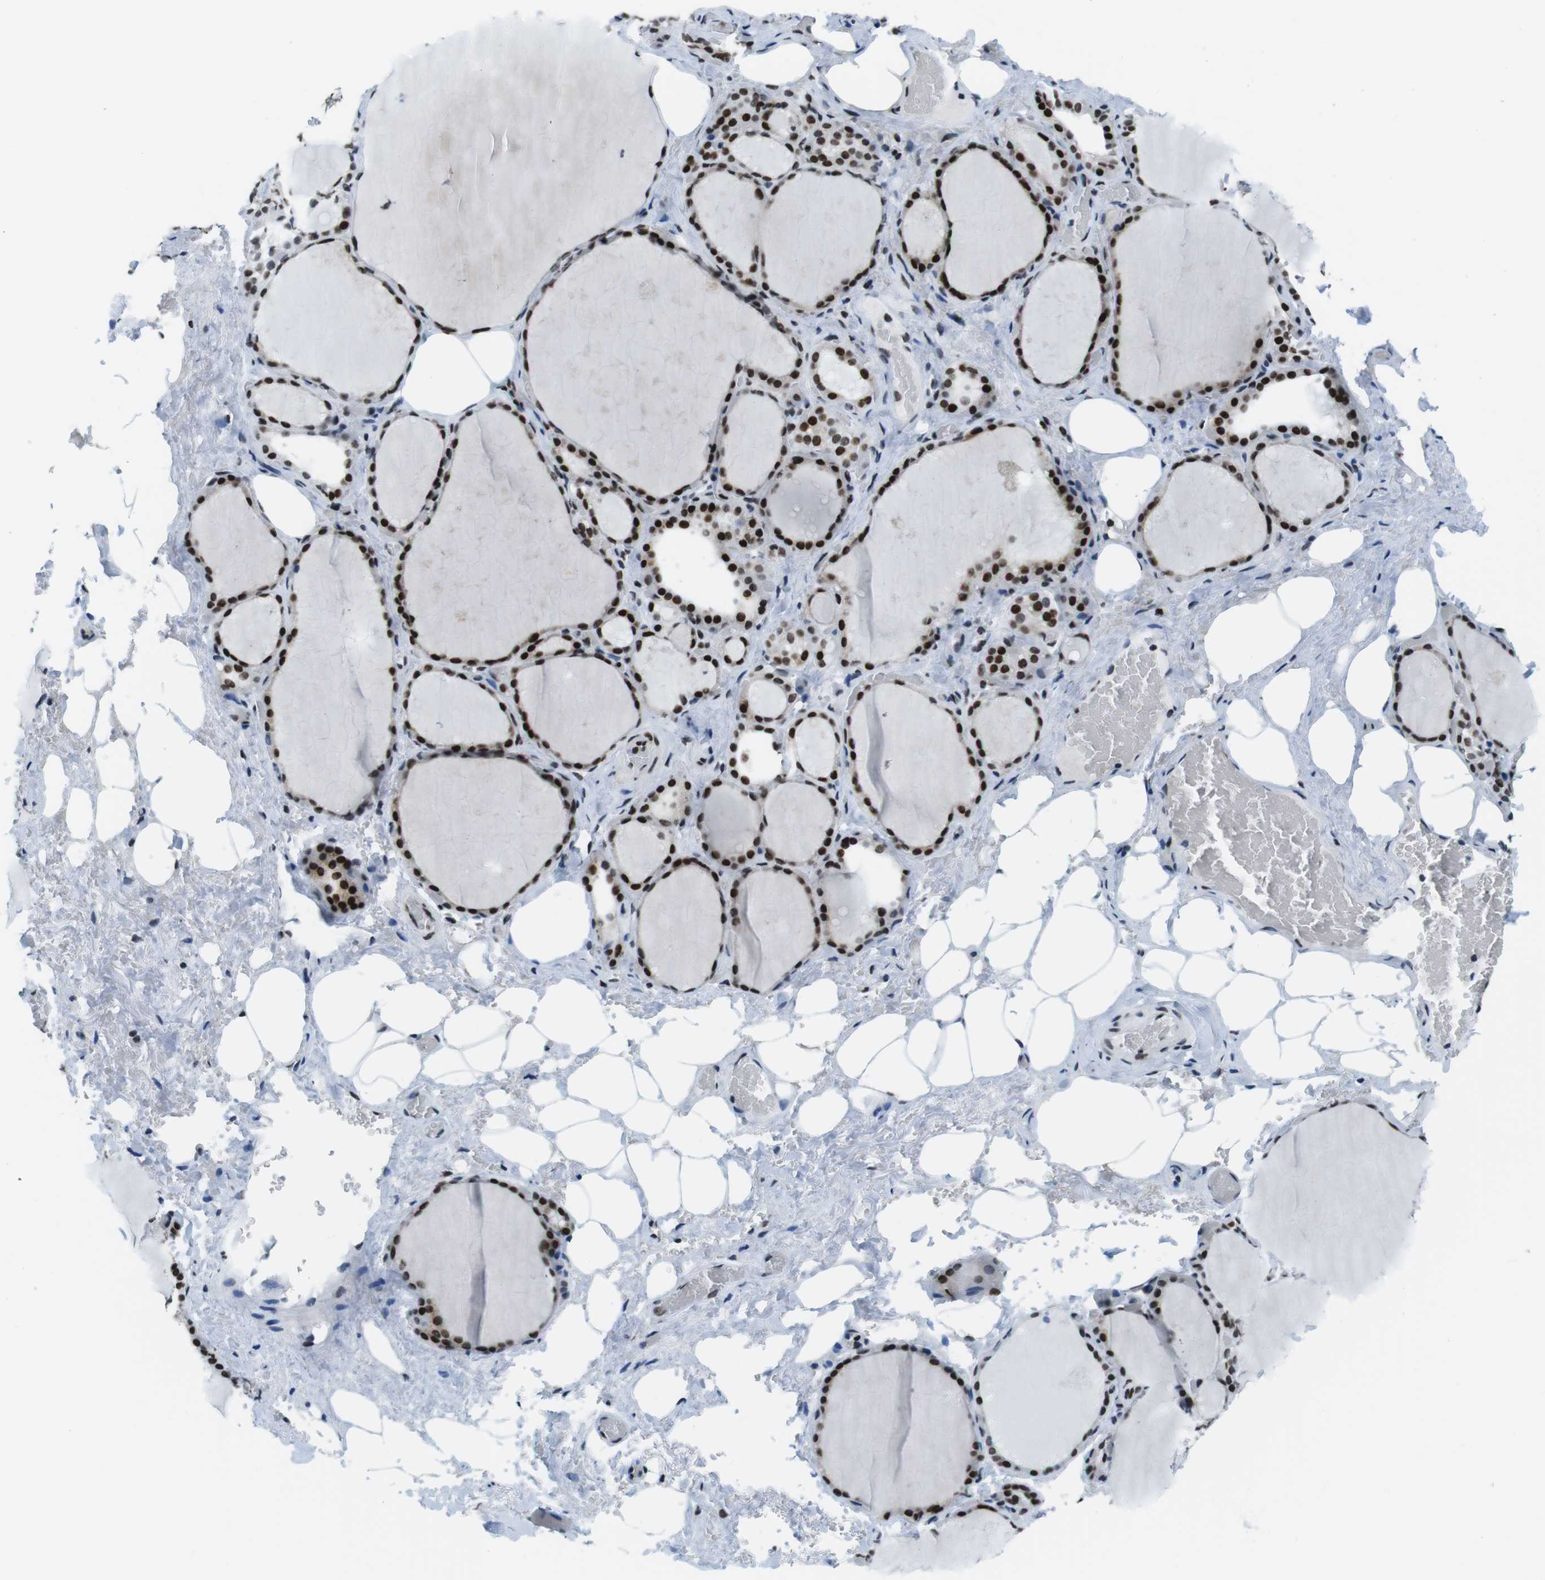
{"staining": {"intensity": "strong", "quantity": ">75%", "location": "nuclear"}, "tissue": "thyroid gland", "cell_type": "Glandular cells", "image_type": "normal", "snomed": [{"axis": "morphology", "description": "Normal tissue, NOS"}, {"axis": "topography", "description": "Thyroid gland"}], "caption": "High-power microscopy captured an IHC photomicrograph of benign thyroid gland, revealing strong nuclear positivity in approximately >75% of glandular cells.", "gene": "CITED2", "patient": {"sex": "male", "age": 61}}